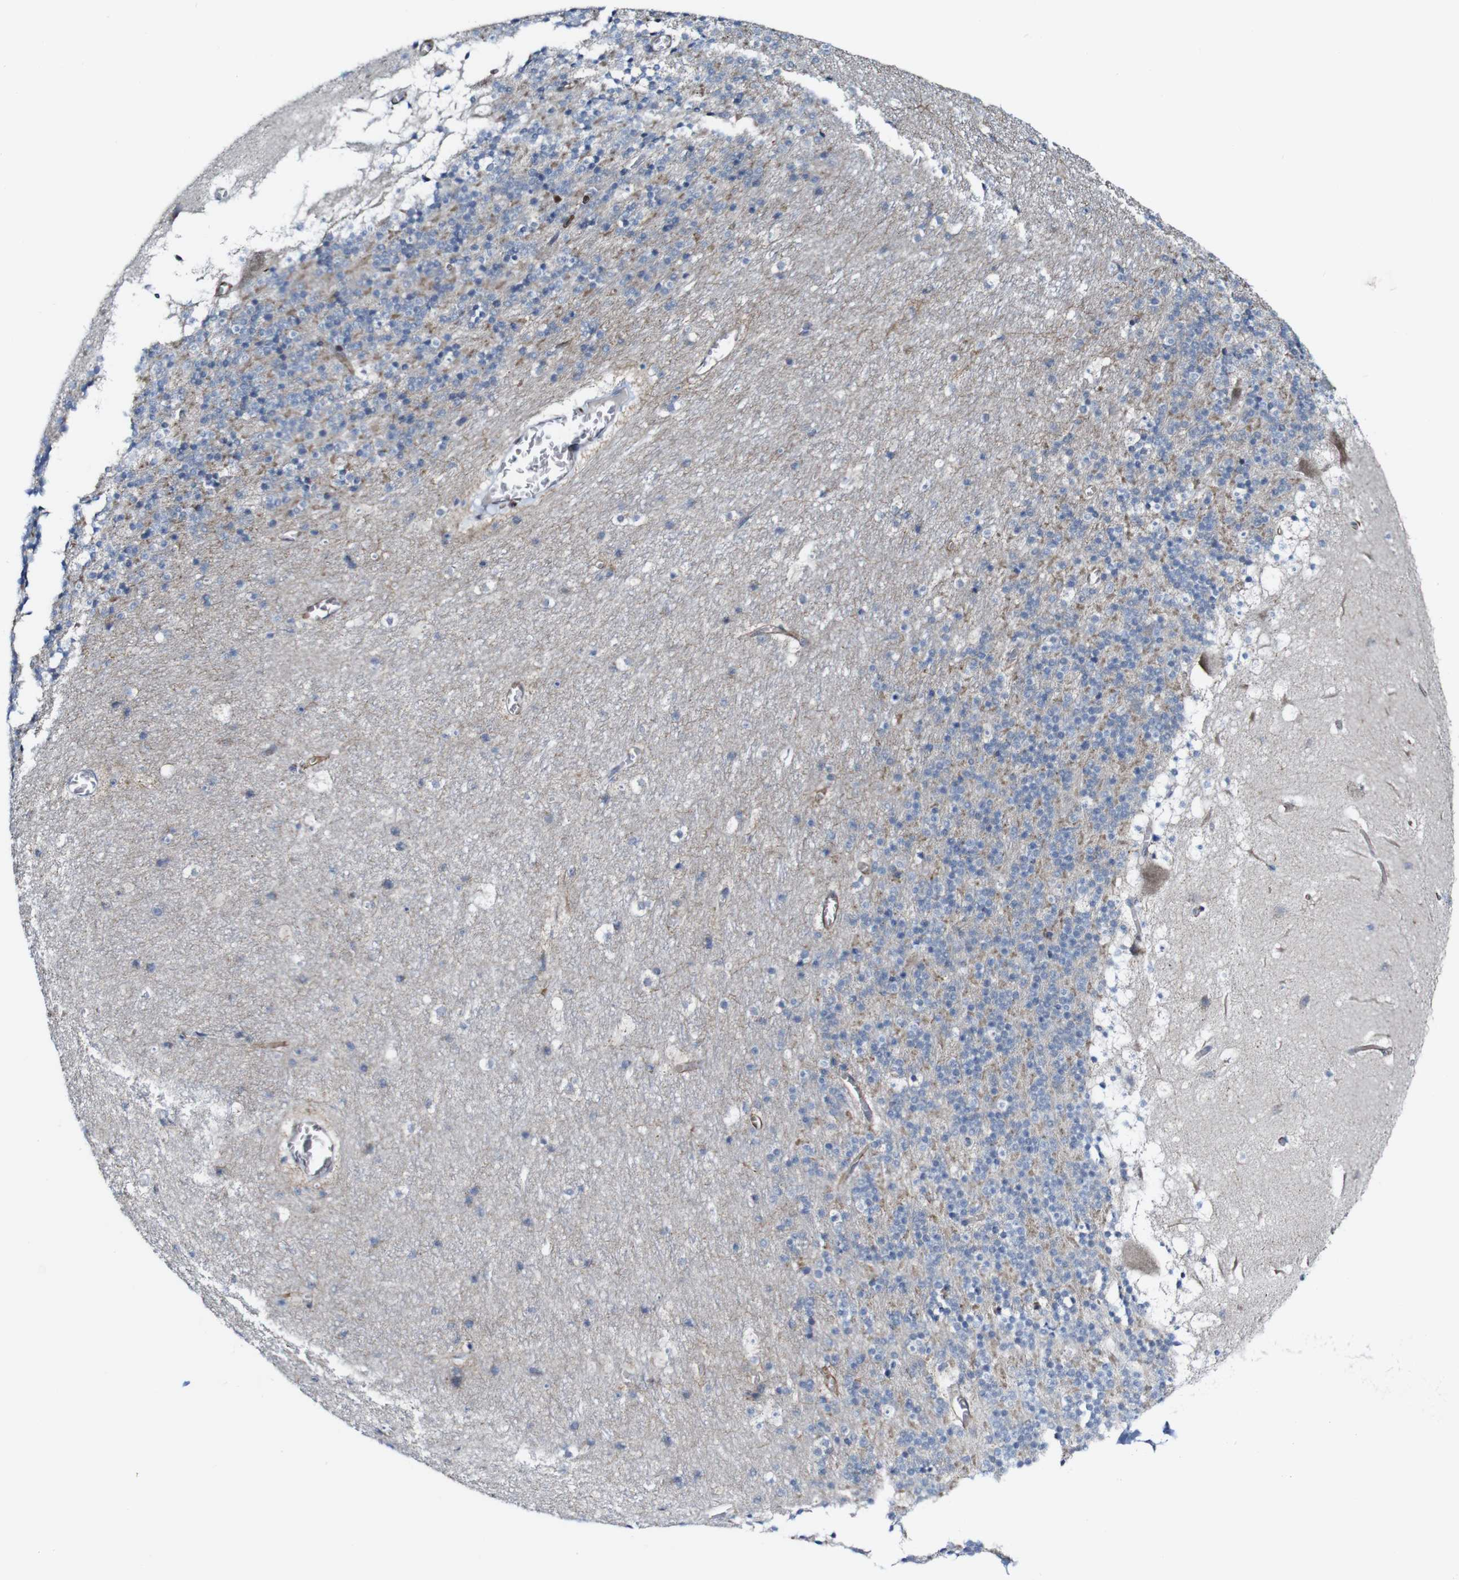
{"staining": {"intensity": "negative", "quantity": "none", "location": "none"}, "tissue": "cerebellum", "cell_type": "Cells in granular layer", "image_type": "normal", "snomed": [{"axis": "morphology", "description": "Normal tissue, NOS"}, {"axis": "topography", "description": "Cerebellum"}], "caption": "DAB immunohistochemical staining of benign cerebellum shows no significant positivity in cells in granular layer. Nuclei are stained in blue.", "gene": "JAK2", "patient": {"sex": "male", "age": 45}}